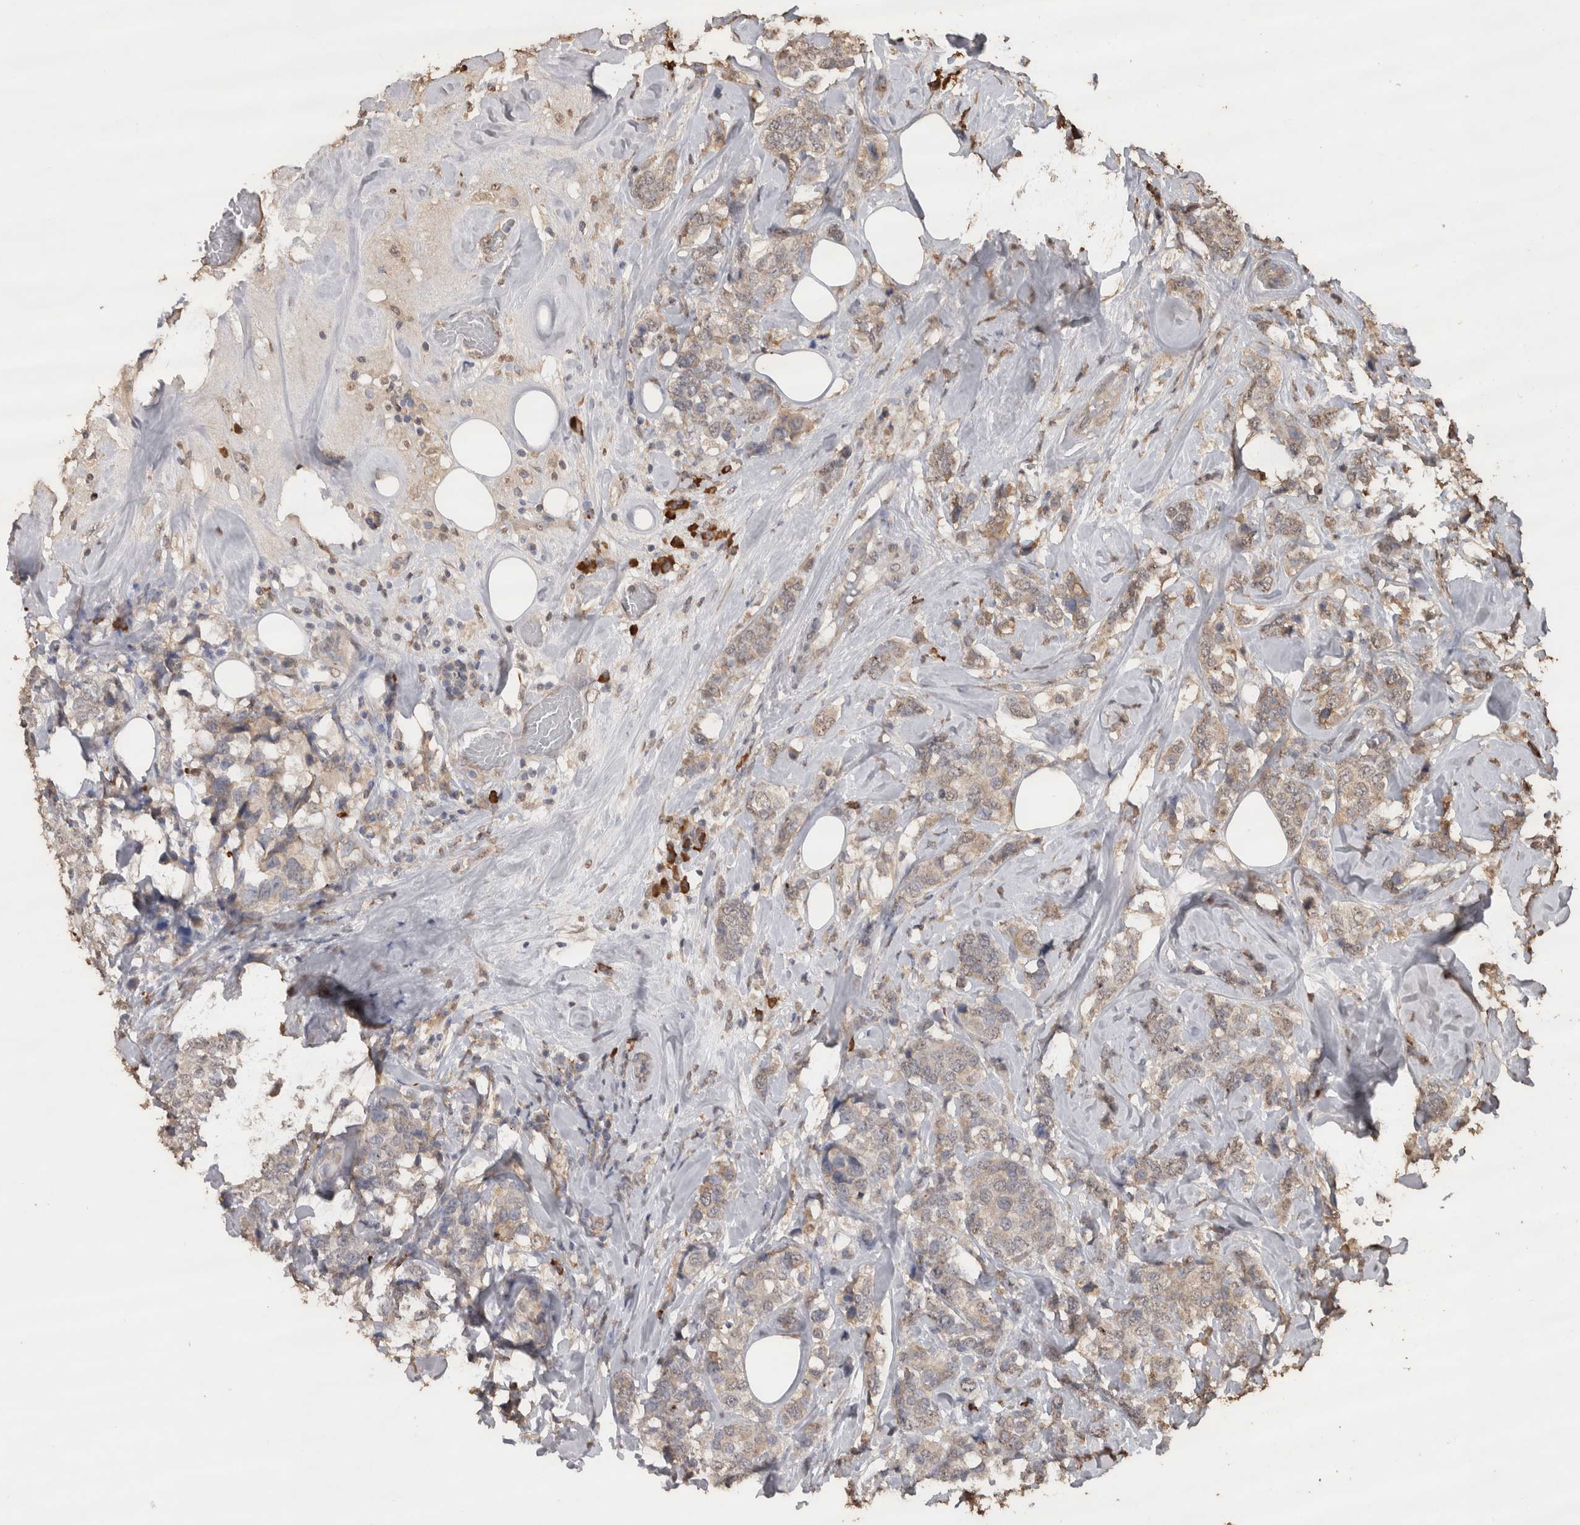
{"staining": {"intensity": "weak", "quantity": "25%-75%", "location": "cytoplasmic/membranous"}, "tissue": "breast cancer", "cell_type": "Tumor cells", "image_type": "cancer", "snomed": [{"axis": "morphology", "description": "Lobular carcinoma"}, {"axis": "topography", "description": "Breast"}], "caption": "Immunohistochemical staining of lobular carcinoma (breast) demonstrates low levels of weak cytoplasmic/membranous staining in about 25%-75% of tumor cells.", "gene": "CRELD2", "patient": {"sex": "female", "age": 59}}